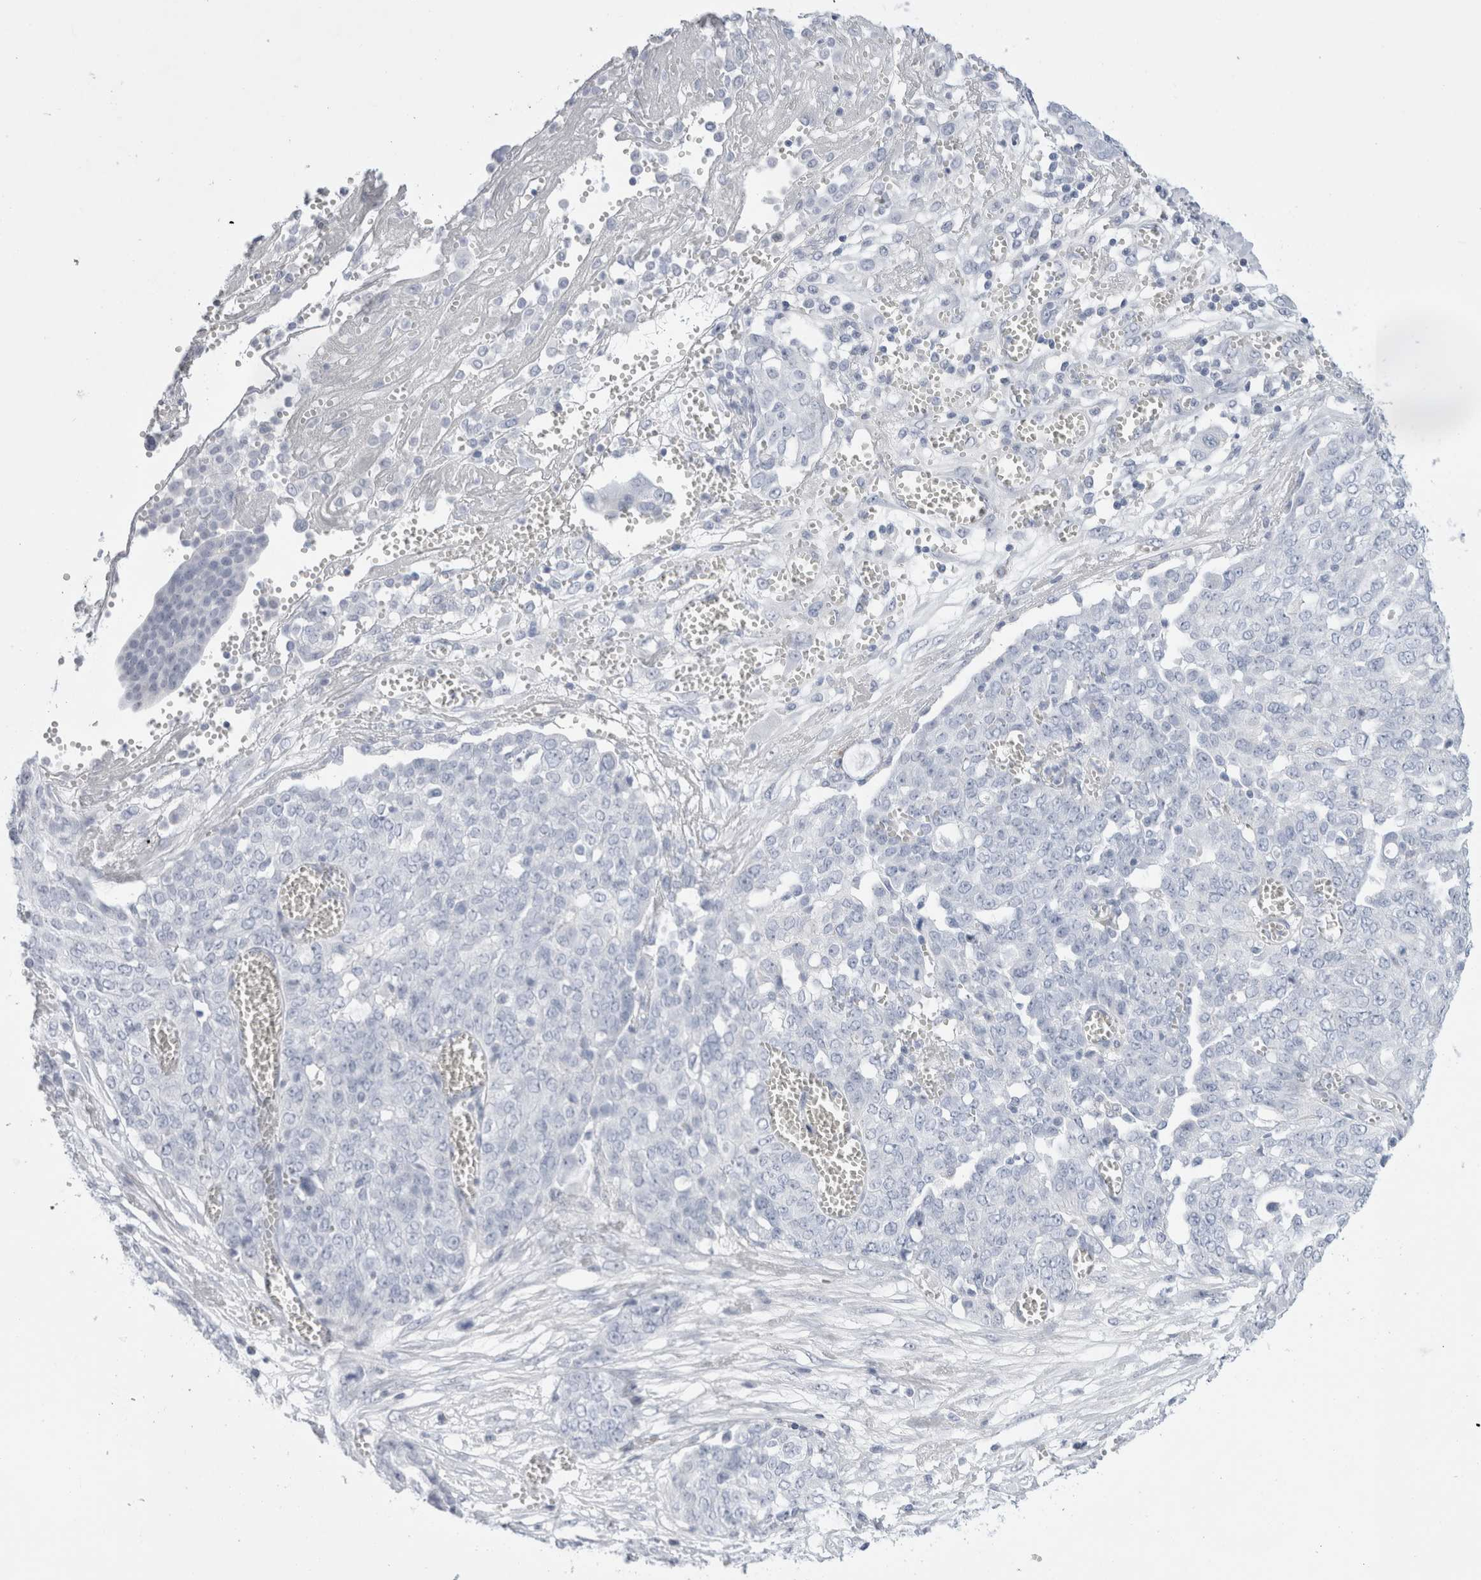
{"staining": {"intensity": "negative", "quantity": "none", "location": "none"}, "tissue": "ovarian cancer", "cell_type": "Tumor cells", "image_type": "cancer", "snomed": [{"axis": "morphology", "description": "Cystadenocarcinoma, serous, NOS"}, {"axis": "topography", "description": "Soft tissue"}, {"axis": "topography", "description": "Ovary"}], "caption": "Protein analysis of ovarian cancer exhibits no significant staining in tumor cells. The staining is performed using DAB (3,3'-diaminobenzidine) brown chromogen with nuclei counter-stained in using hematoxylin.", "gene": "MUC15", "patient": {"sex": "female", "age": 57}}